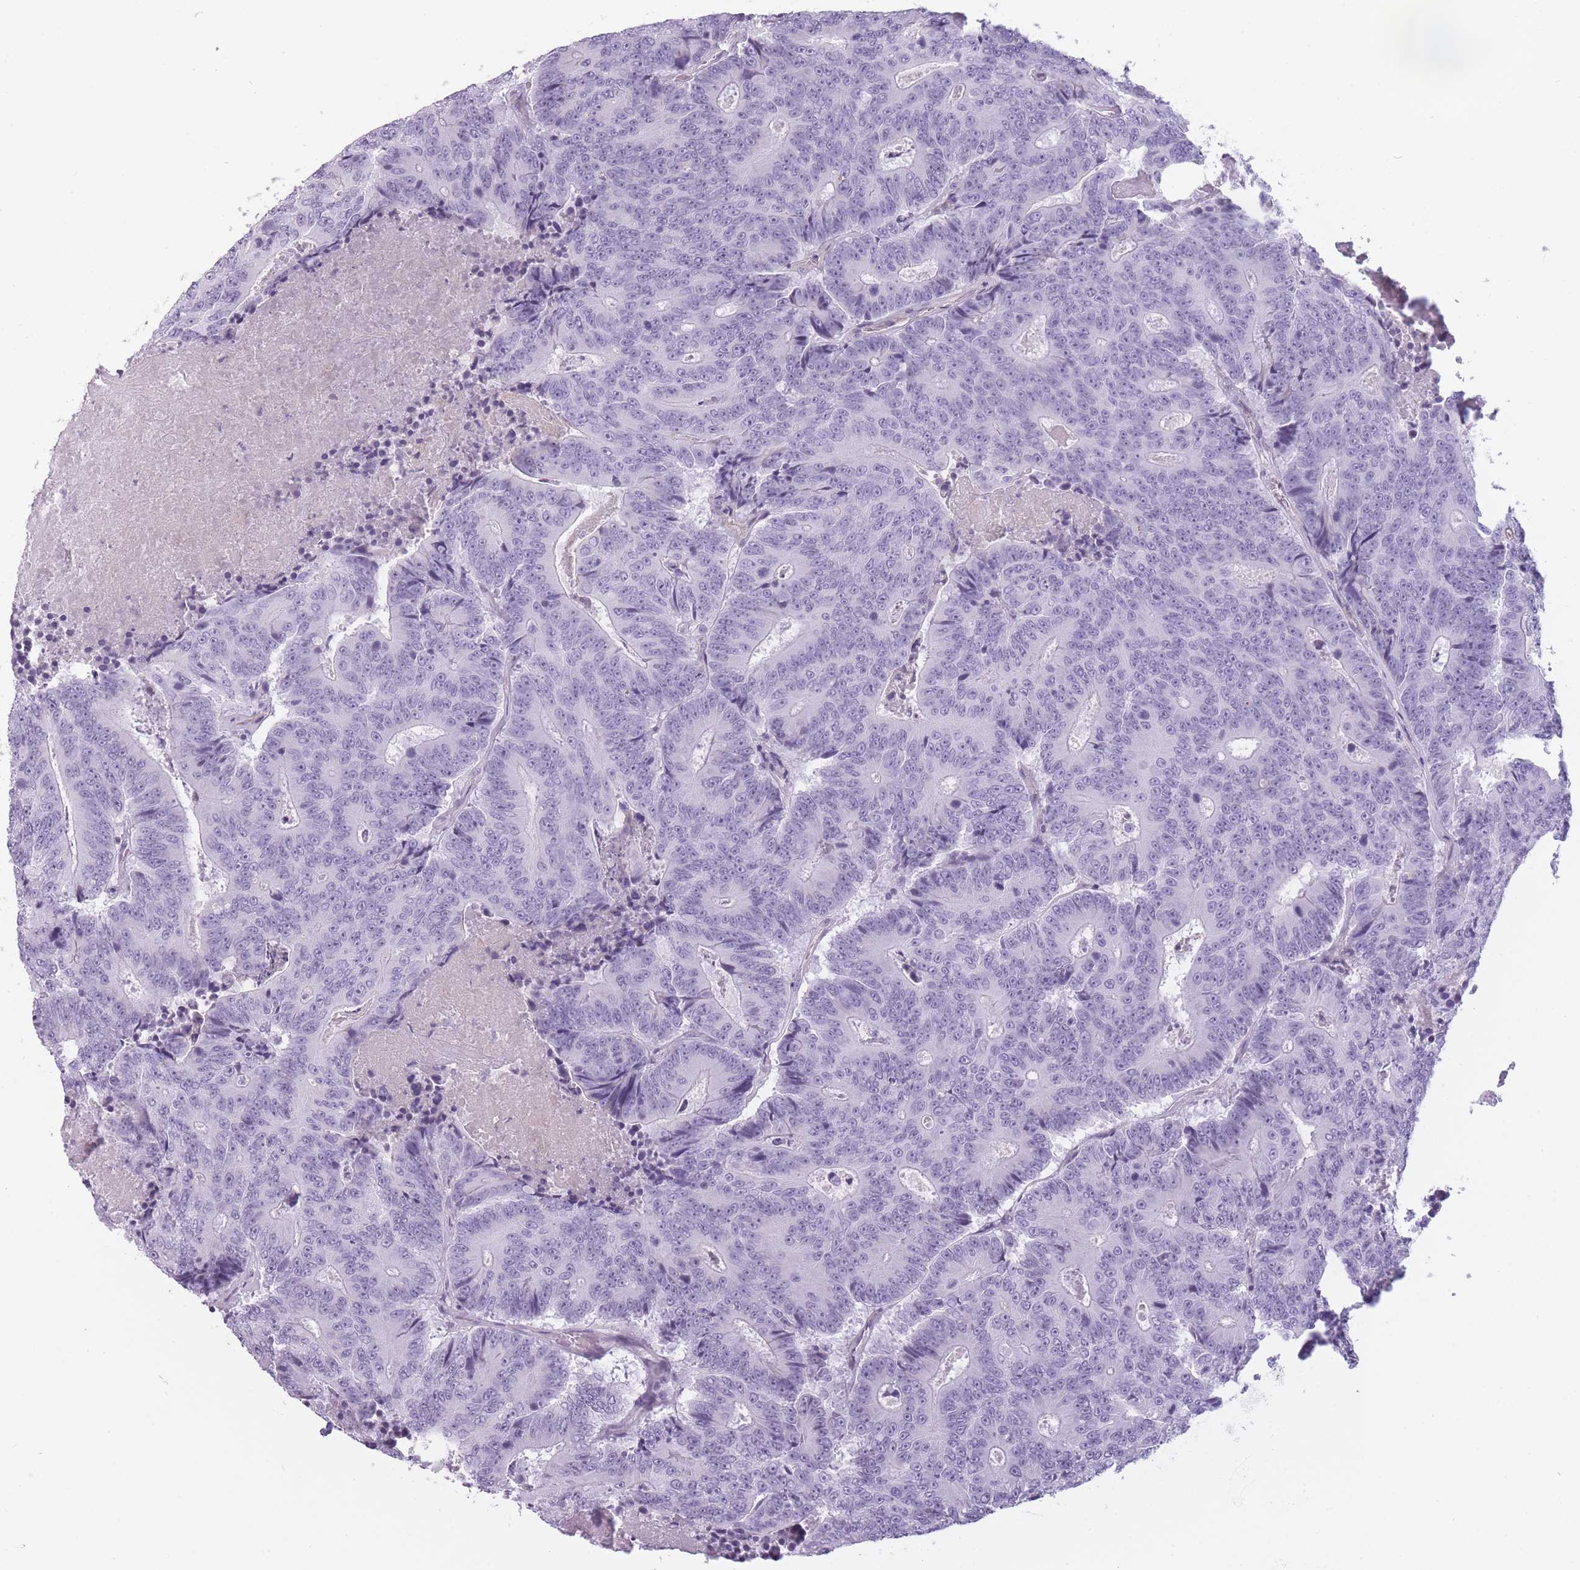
{"staining": {"intensity": "negative", "quantity": "none", "location": "none"}, "tissue": "colorectal cancer", "cell_type": "Tumor cells", "image_type": "cancer", "snomed": [{"axis": "morphology", "description": "Adenocarcinoma, NOS"}, {"axis": "topography", "description": "Colon"}], "caption": "The photomicrograph shows no staining of tumor cells in adenocarcinoma (colorectal).", "gene": "GGT1", "patient": {"sex": "male", "age": 83}}